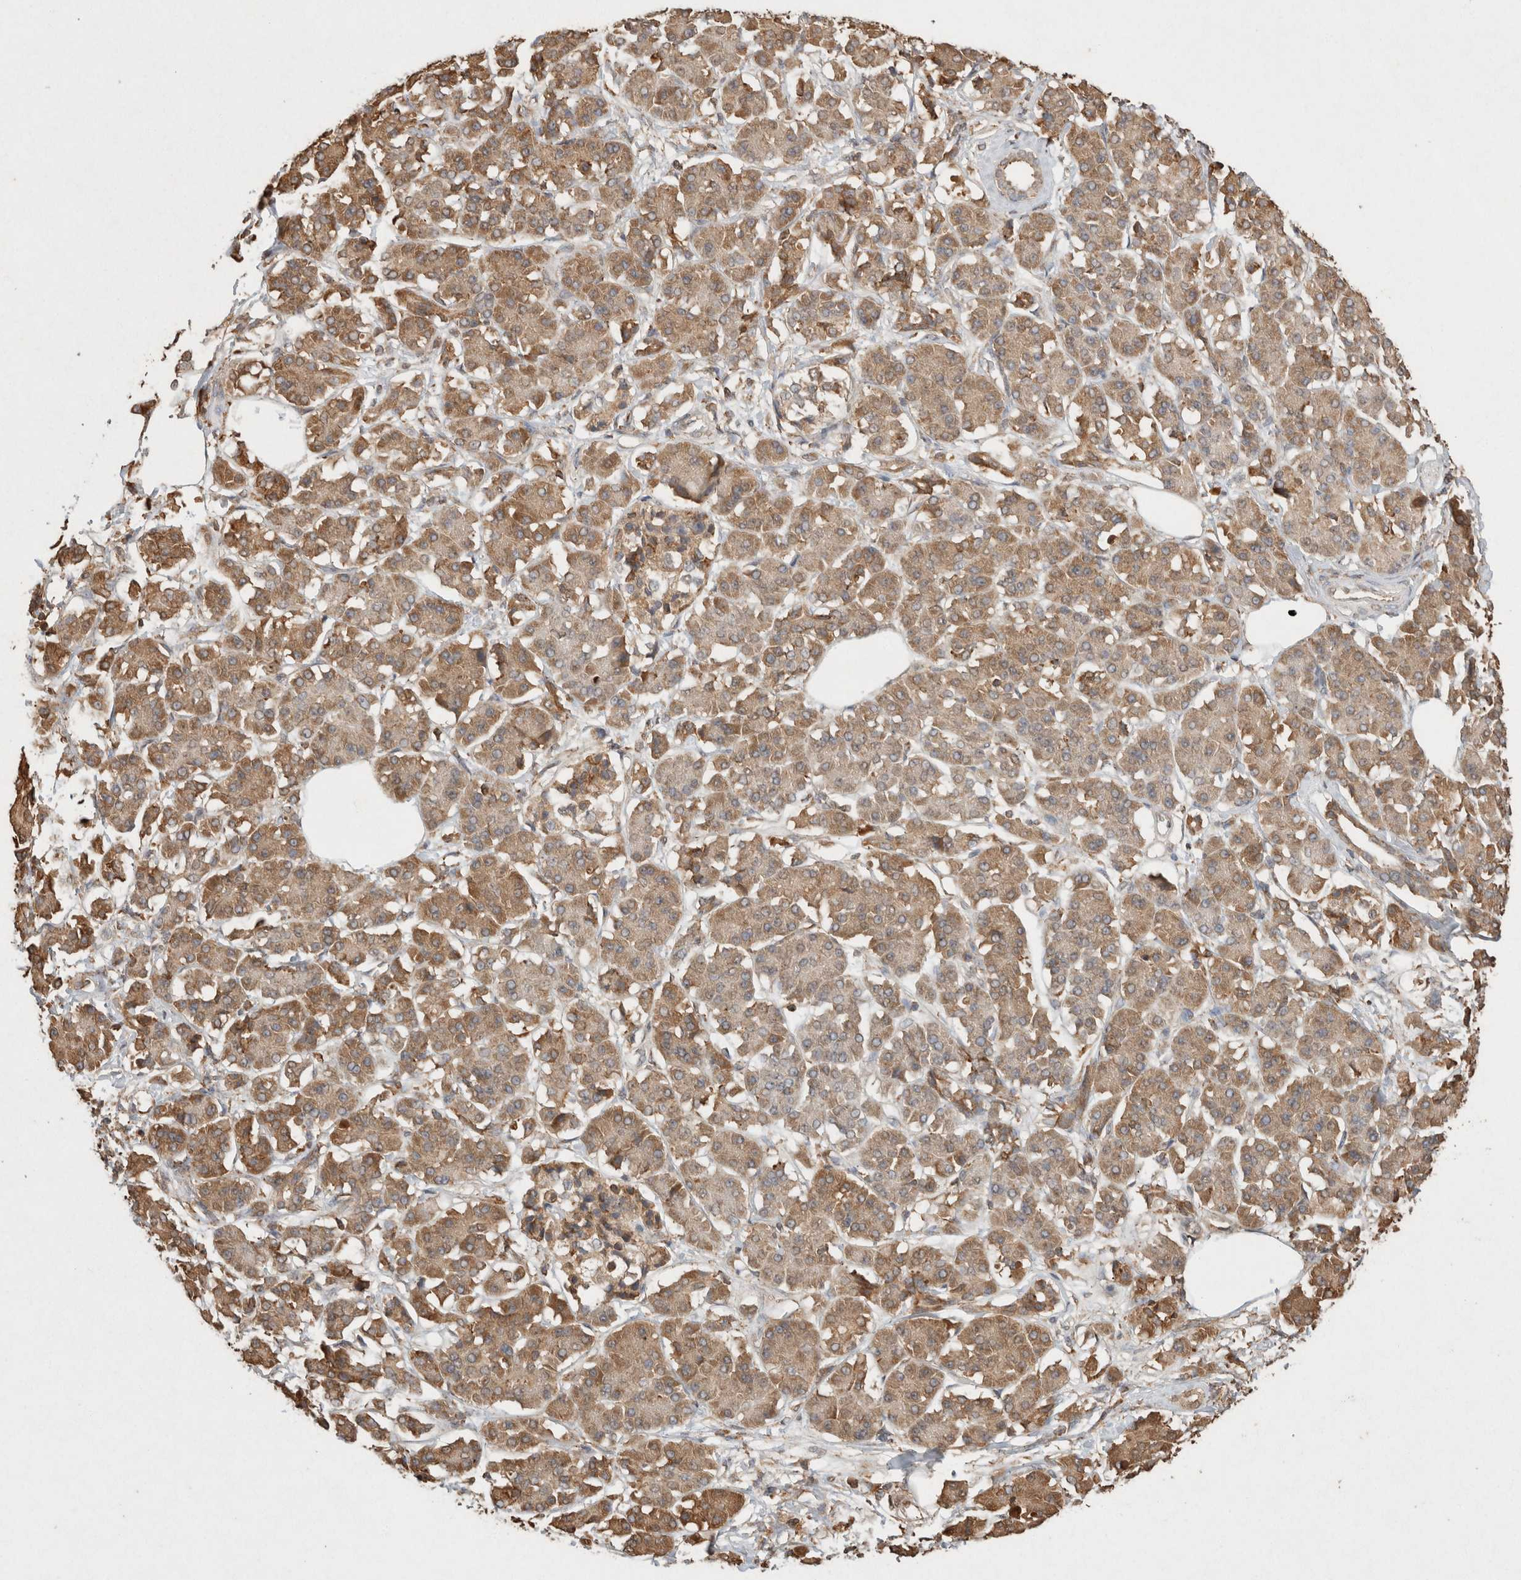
{"staining": {"intensity": "moderate", "quantity": ">75%", "location": "cytoplasmic/membranous"}, "tissue": "pancreatic cancer", "cell_type": "Tumor cells", "image_type": "cancer", "snomed": [{"axis": "morphology", "description": "Adenocarcinoma, NOS"}, {"axis": "topography", "description": "Pancreas"}], "caption": "Protein staining of pancreatic cancer (adenocarcinoma) tissue displays moderate cytoplasmic/membranous positivity in about >75% of tumor cells. (DAB (3,3'-diaminobenzidine) = brown stain, brightfield microscopy at high magnification).", "gene": "ERAP1", "patient": {"sex": "female", "age": 56}}